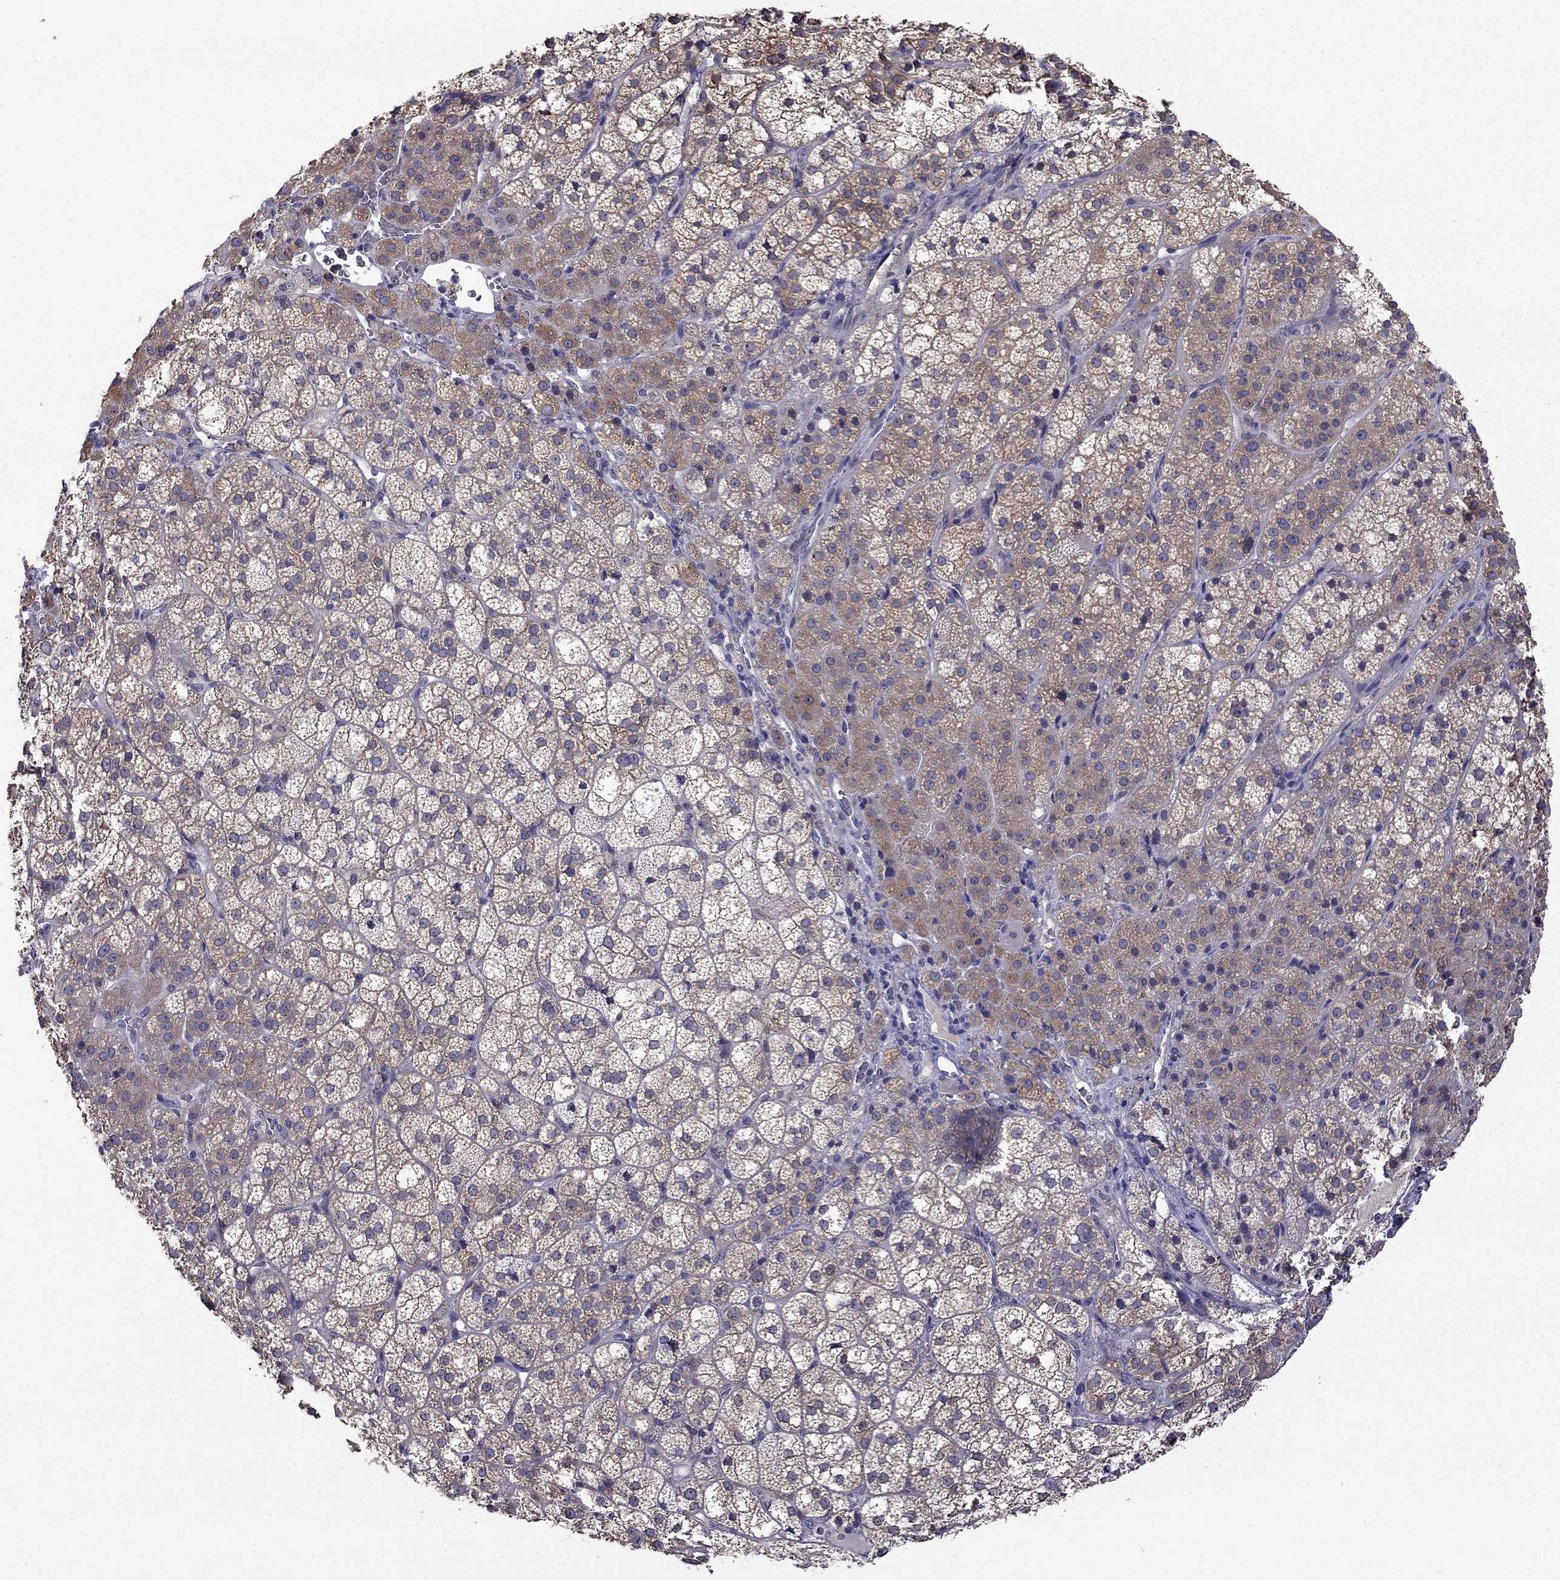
{"staining": {"intensity": "moderate", "quantity": "25%-75%", "location": "cytoplasmic/membranous"}, "tissue": "adrenal gland", "cell_type": "Glandular cells", "image_type": "normal", "snomed": [{"axis": "morphology", "description": "Normal tissue, NOS"}, {"axis": "topography", "description": "Adrenal gland"}], "caption": "A micrograph of human adrenal gland stained for a protein exhibits moderate cytoplasmic/membranous brown staining in glandular cells.", "gene": "SCNN1D", "patient": {"sex": "female", "age": 60}}